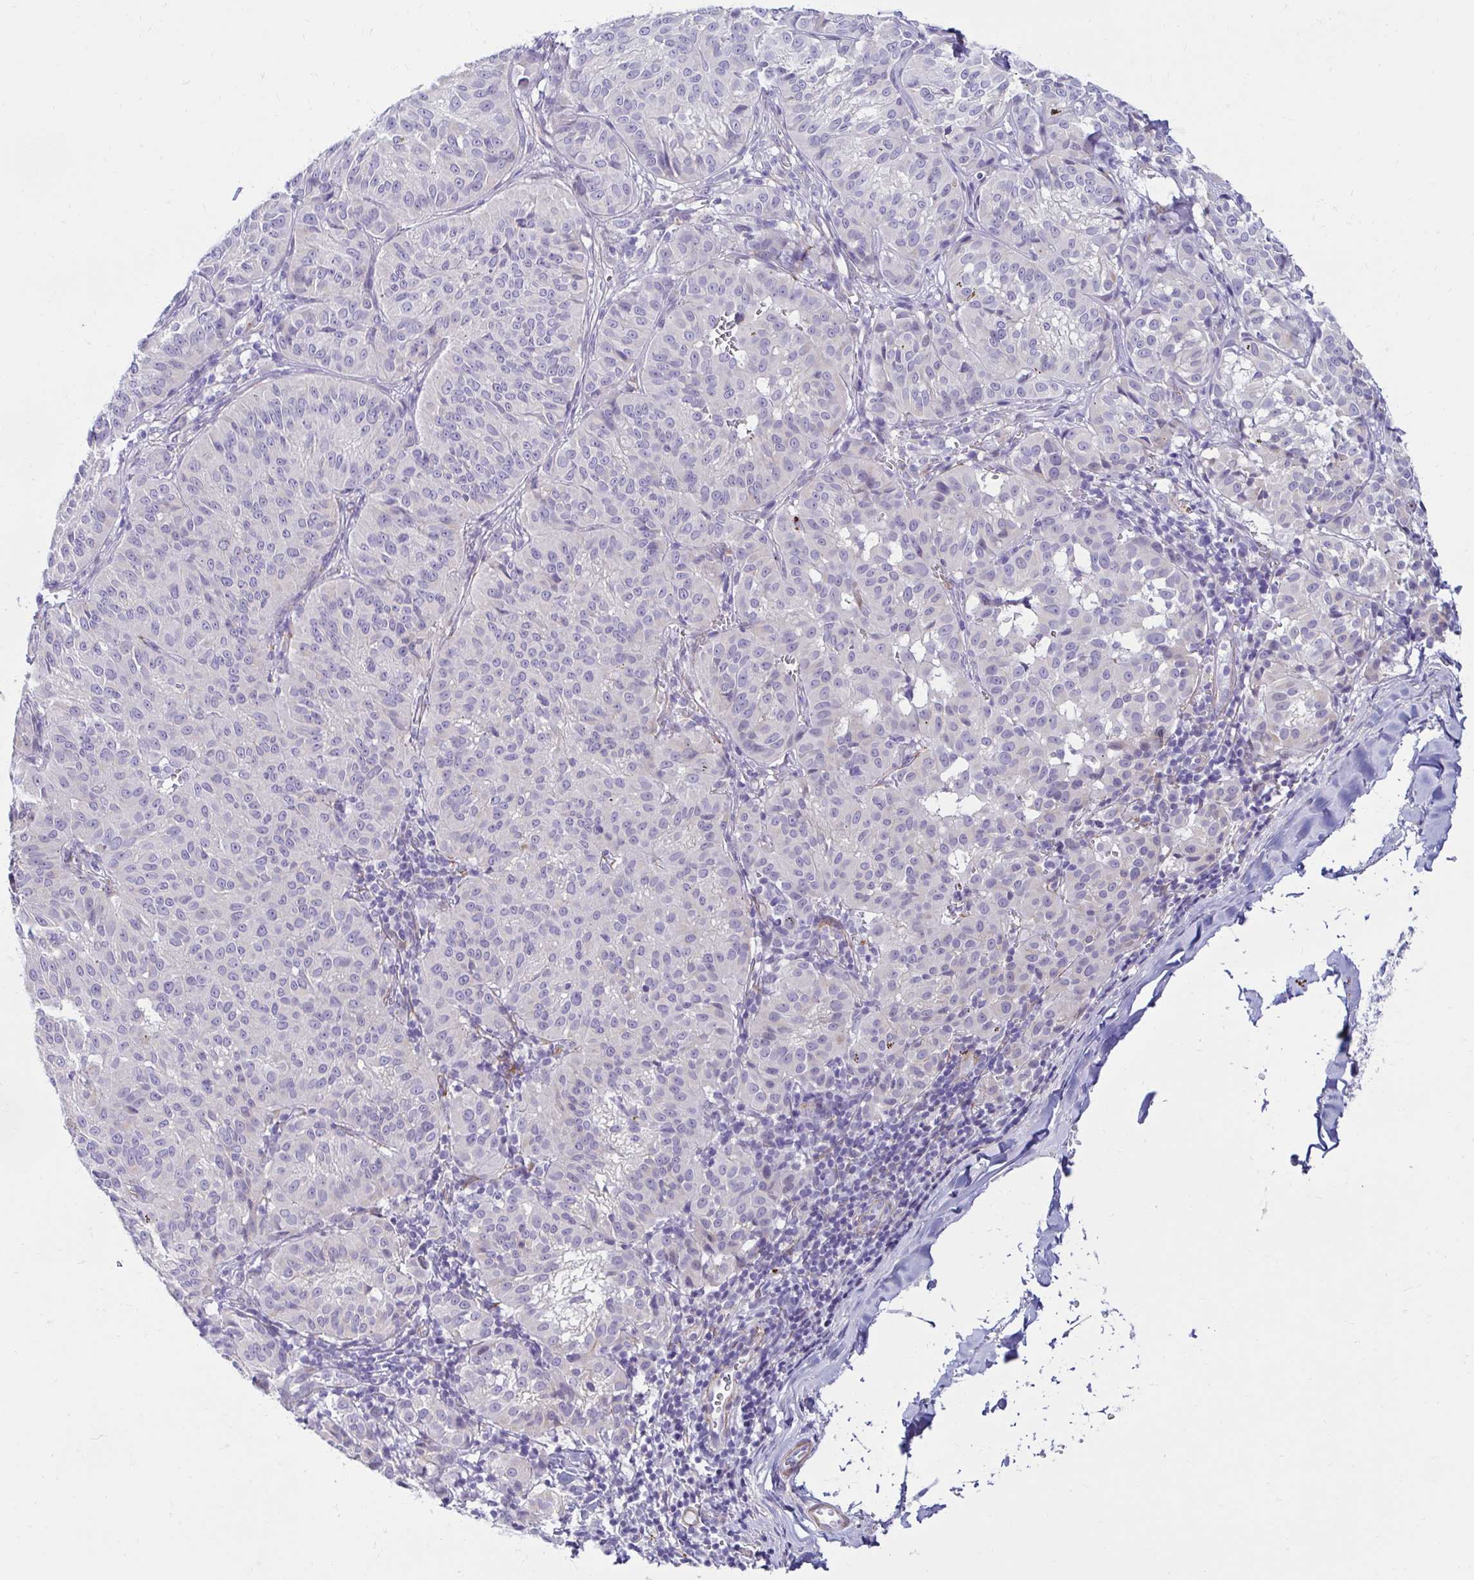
{"staining": {"intensity": "negative", "quantity": "none", "location": "none"}, "tissue": "melanoma", "cell_type": "Tumor cells", "image_type": "cancer", "snomed": [{"axis": "morphology", "description": "Malignant melanoma, NOS"}, {"axis": "topography", "description": "Skin"}], "caption": "There is no significant staining in tumor cells of malignant melanoma.", "gene": "ANKRD62", "patient": {"sex": "female", "age": 72}}